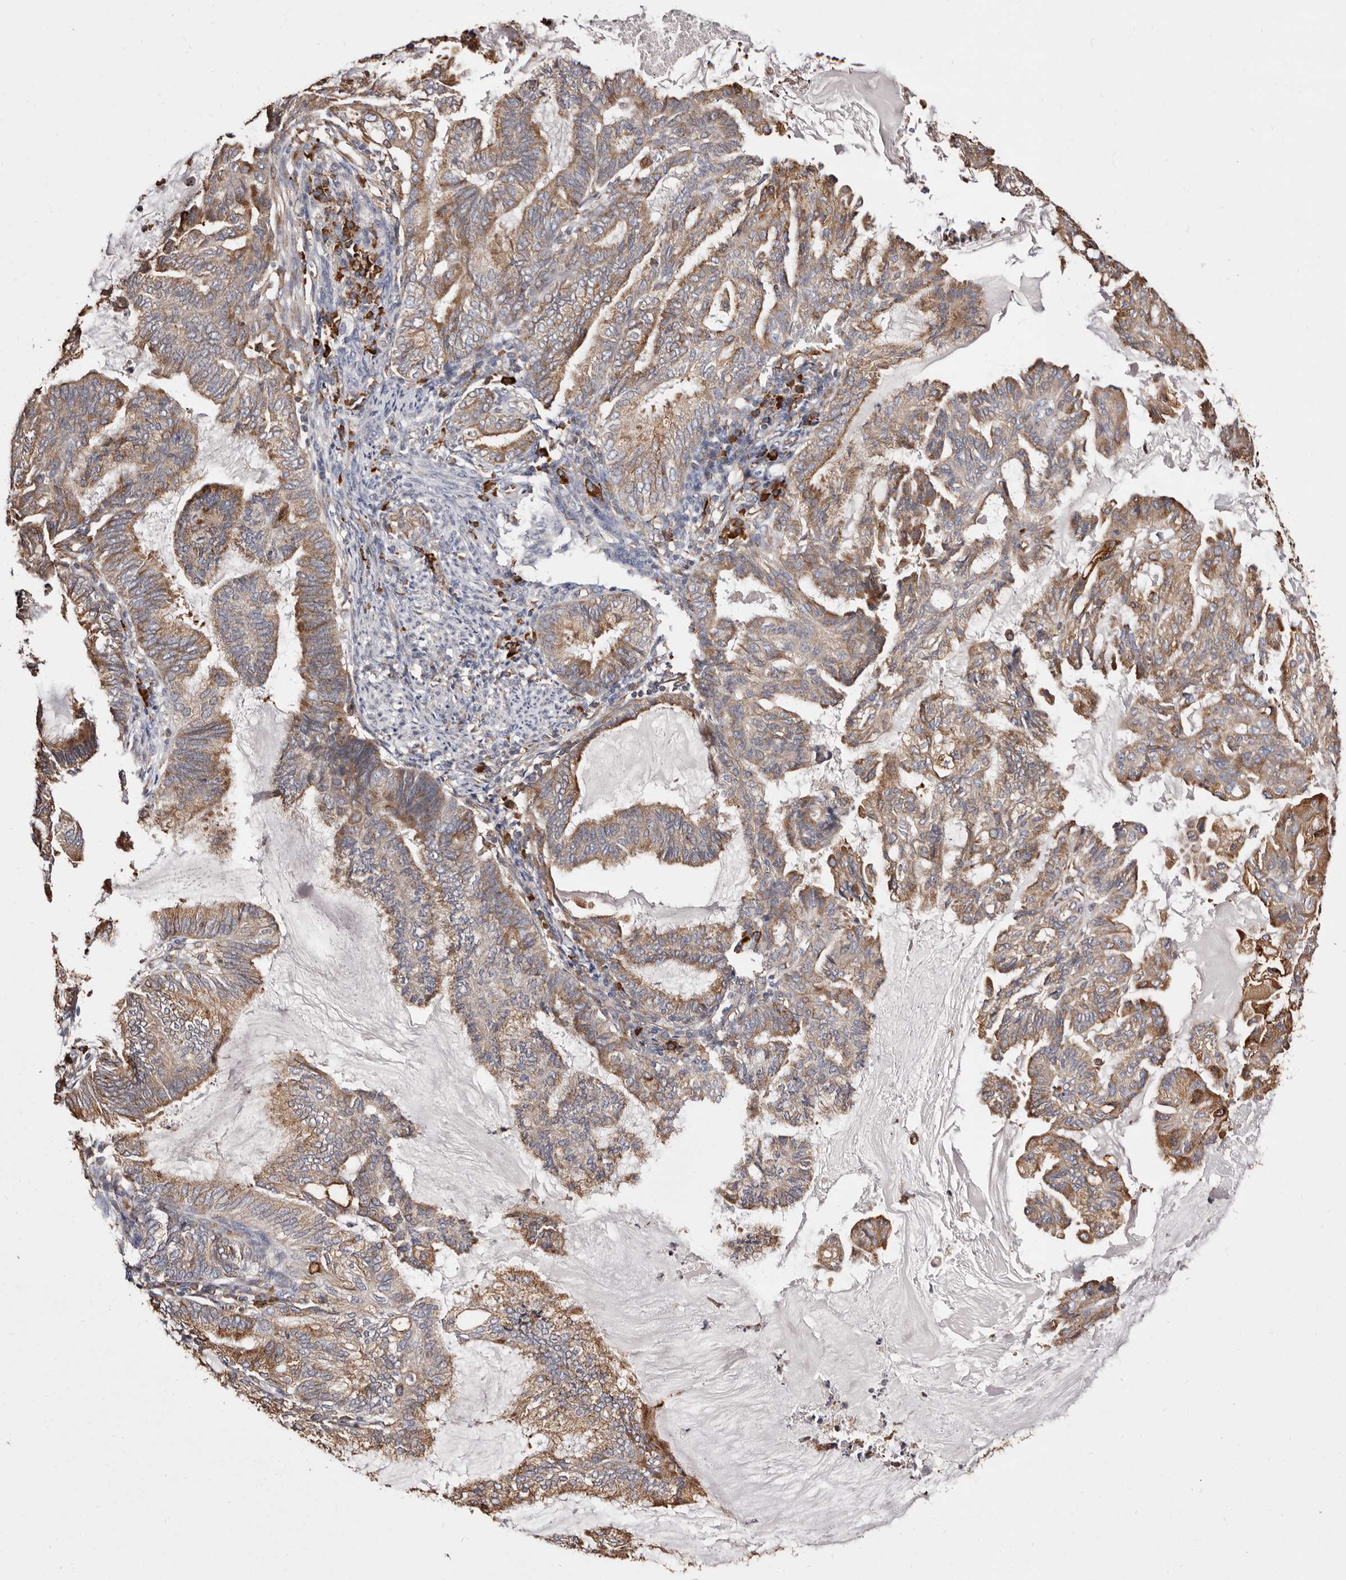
{"staining": {"intensity": "moderate", "quantity": ">75%", "location": "cytoplasmic/membranous"}, "tissue": "endometrial cancer", "cell_type": "Tumor cells", "image_type": "cancer", "snomed": [{"axis": "morphology", "description": "Adenocarcinoma, NOS"}, {"axis": "topography", "description": "Endometrium"}], "caption": "Moderate cytoplasmic/membranous staining is identified in approximately >75% of tumor cells in endometrial adenocarcinoma. Nuclei are stained in blue.", "gene": "ACBD6", "patient": {"sex": "female", "age": 86}}